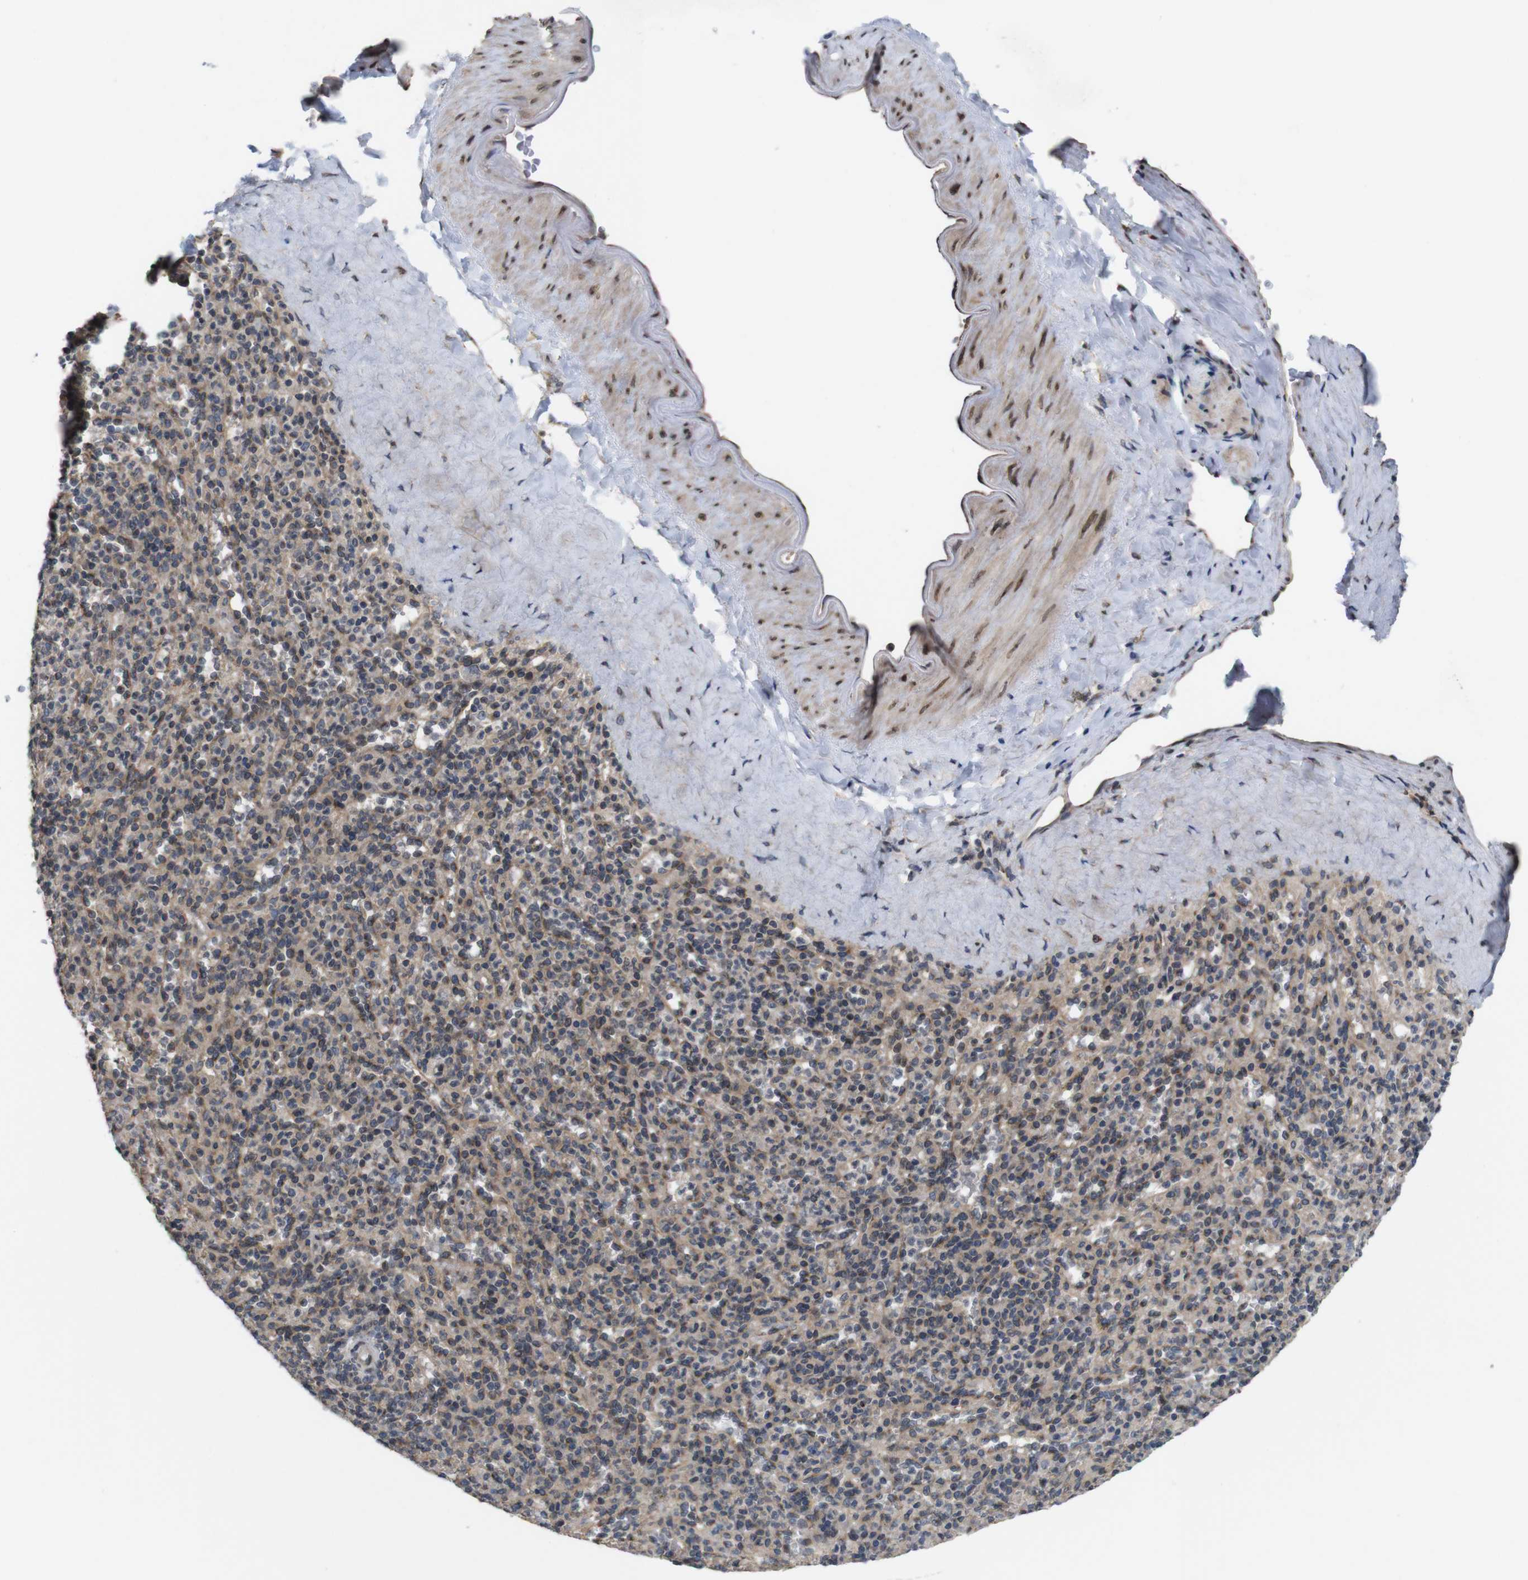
{"staining": {"intensity": "weak", "quantity": "25%-75%", "location": "cytoplasmic/membranous"}, "tissue": "spleen", "cell_type": "Cells in red pulp", "image_type": "normal", "snomed": [{"axis": "morphology", "description": "Normal tissue, NOS"}, {"axis": "topography", "description": "Spleen"}], "caption": "IHC (DAB) staining of benign spleen reveals weak cytoplasmic/membranous protein positivity in approximately 25%-75% of cells in red pulp.", "gene": "EFCAB14", "patient": {"sex": "male", "age": 36}}